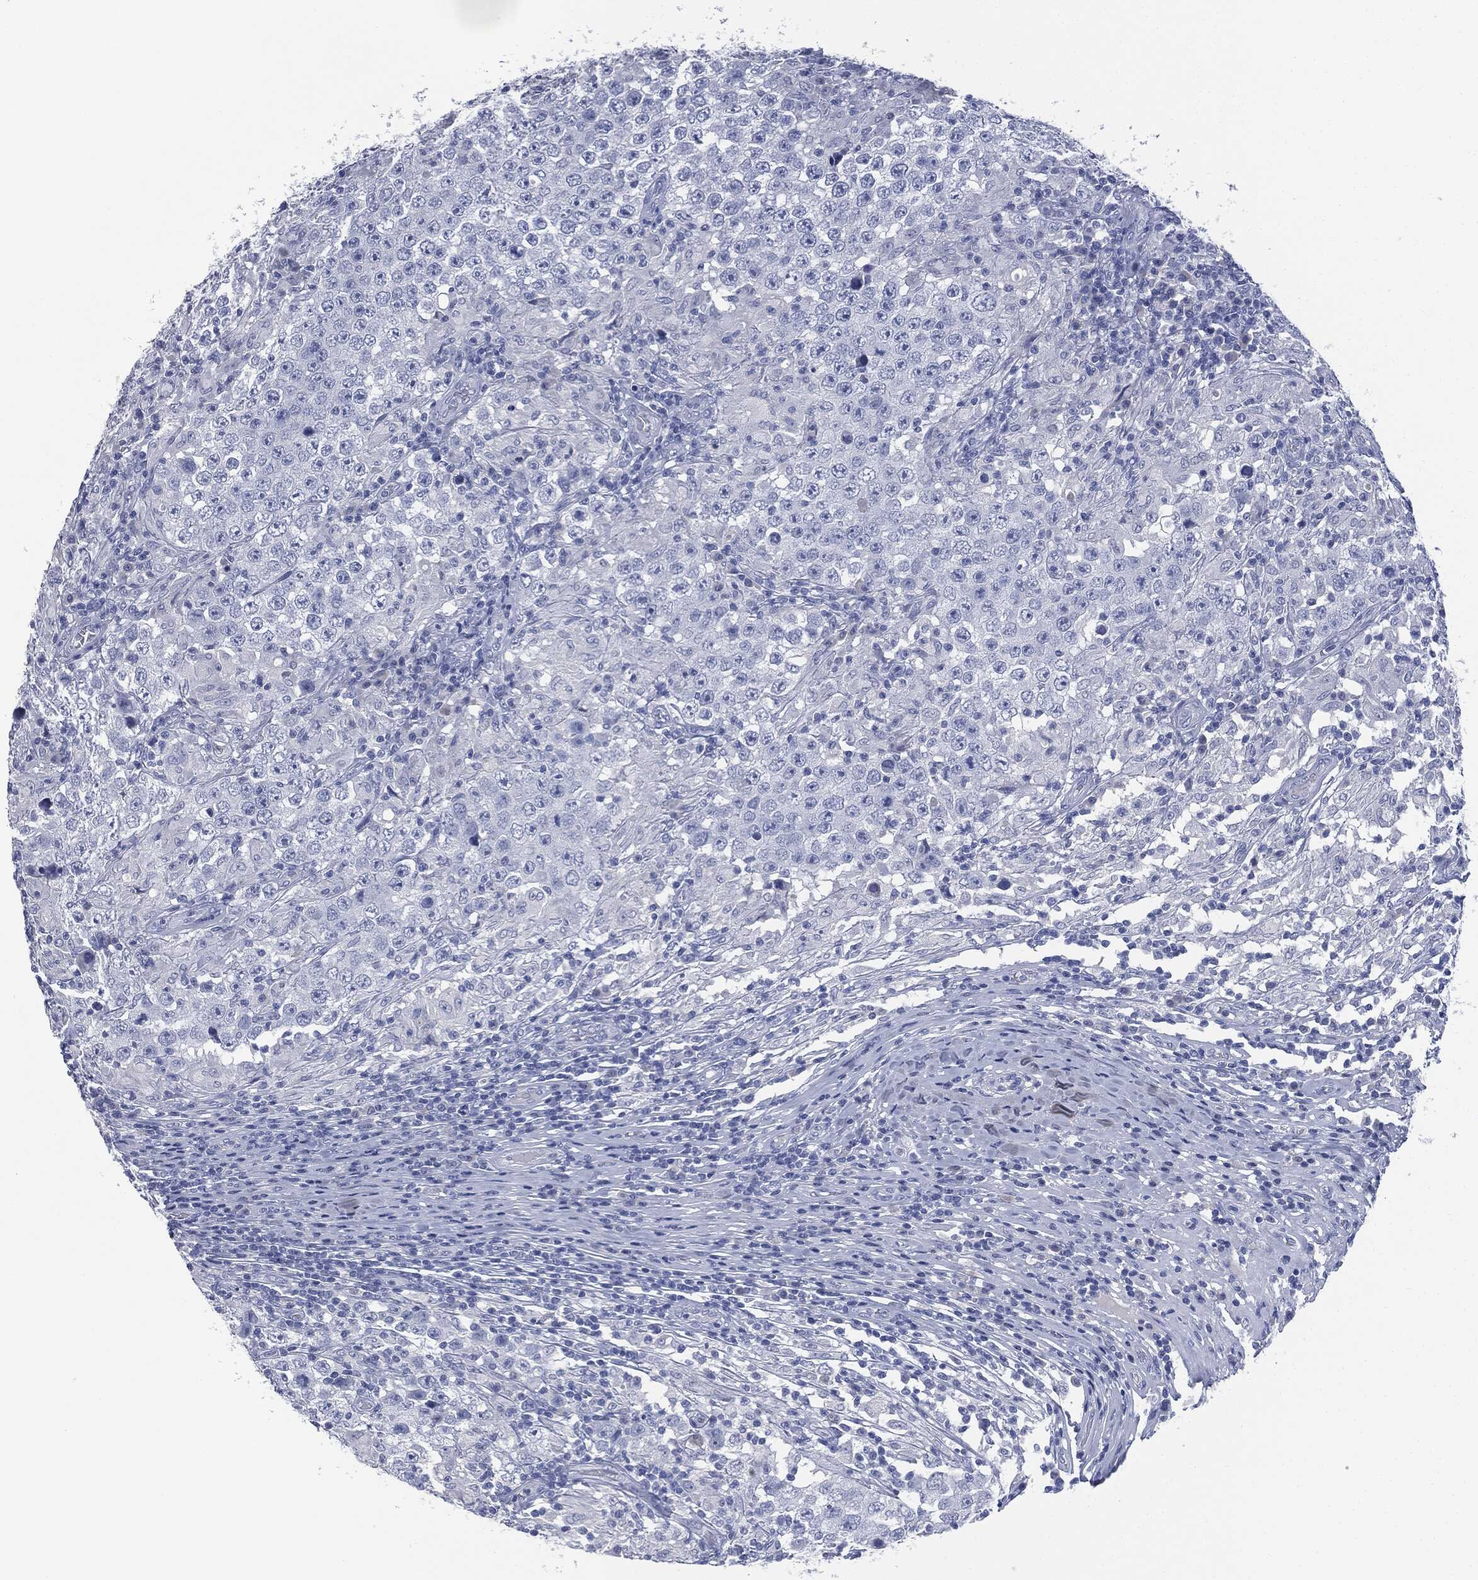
{"staining": {"intensity": "negative", "quantity": "none", "location": "none"}, "tissue": "testis cancer", "cell_type": "Tumor cells", "image_type": "cancer", "snomed": [{"axis": "morphology", "description": "Seminoma, NOS"}, {"axis": "morphology", "description": "Carcinoma, Embryonal, NOS"}, {"axis": "topography", "description": "Testis"}], "caption": "A histopathology image of testis embryonal carcinoma stained for a protein shows no brown staining in tumor cells.", "gene": "MUC16", "patient": {"sex": "male", "age": 41}}